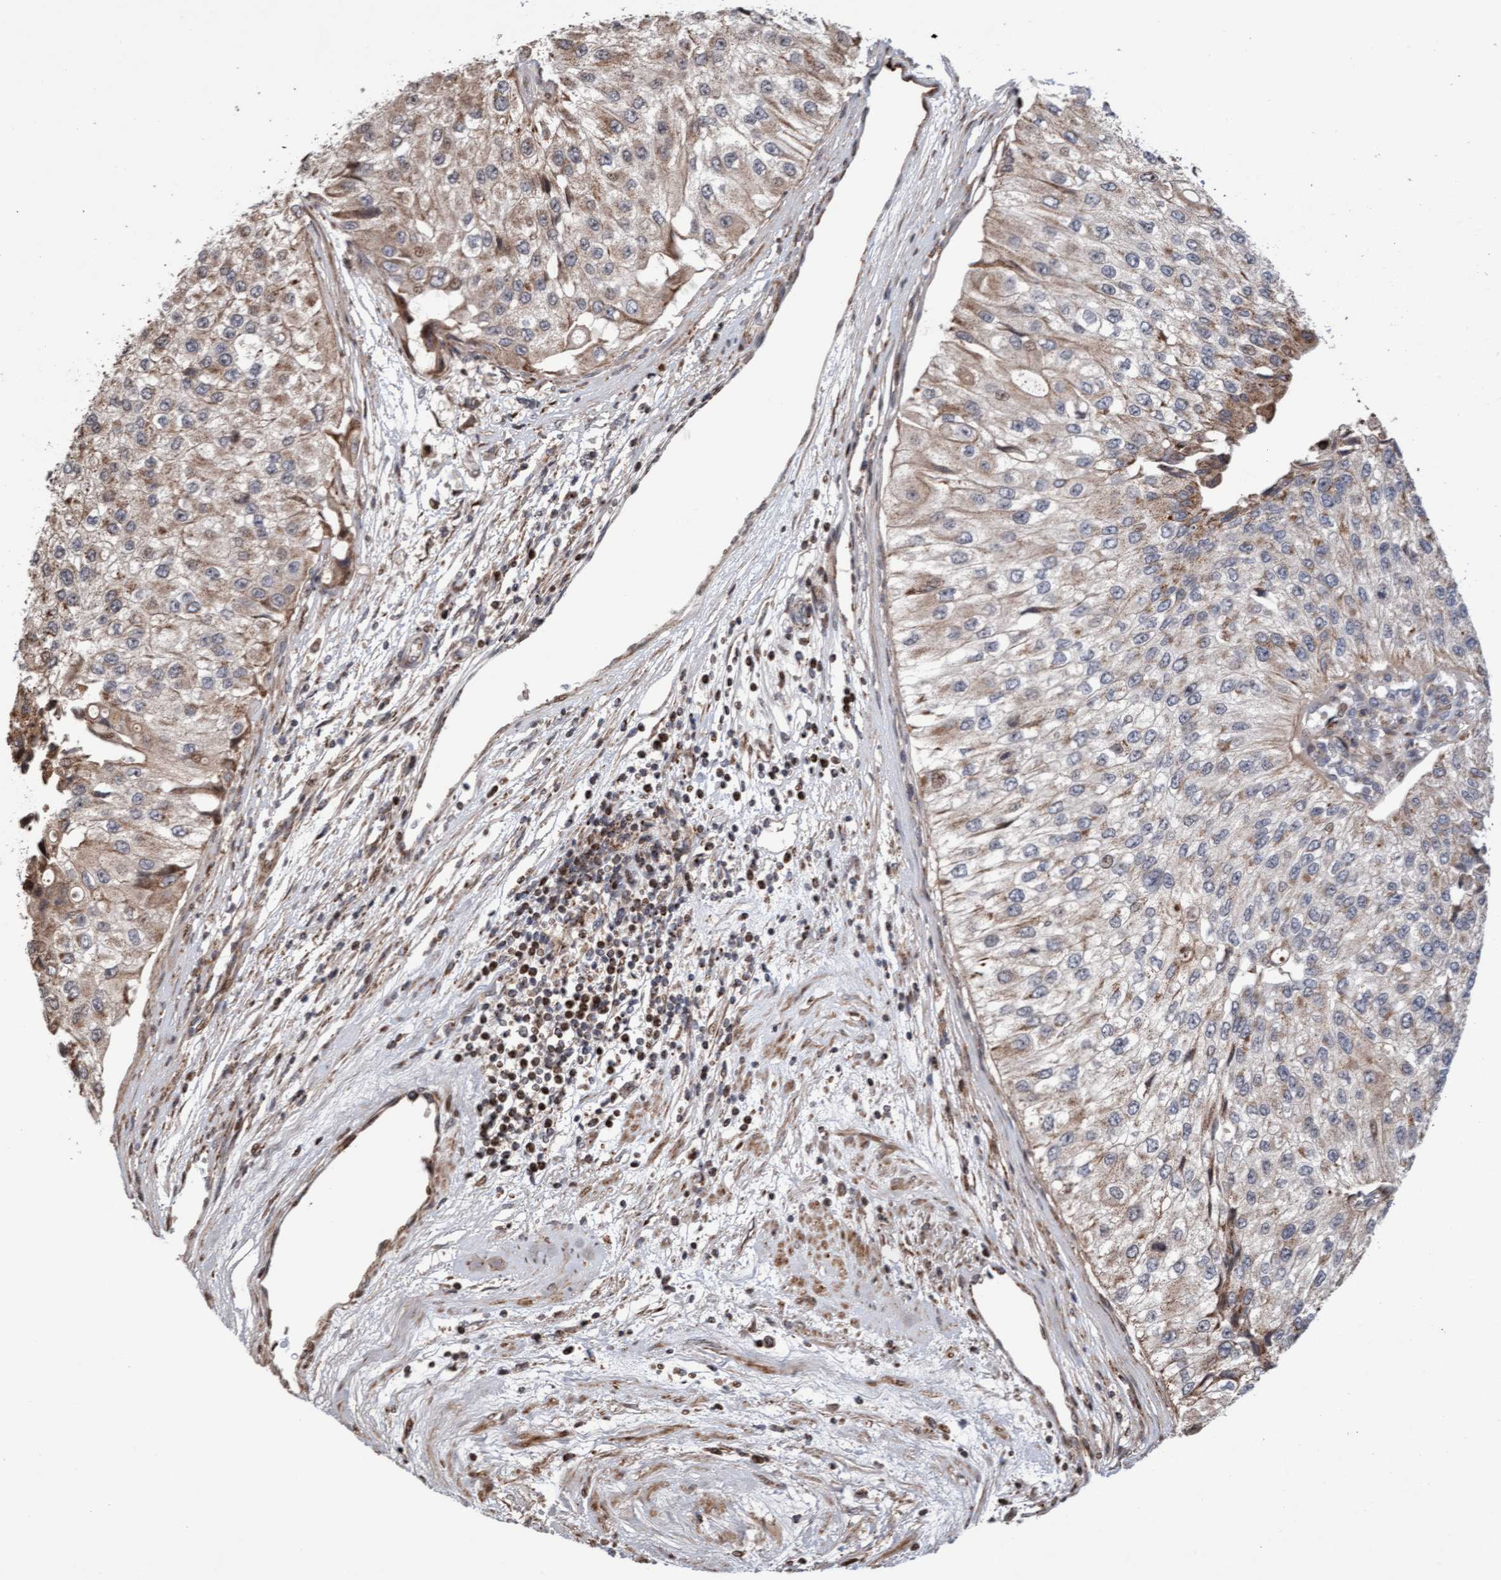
{"staining": {"intensity": "weak", "quantity": "25%-75%", "location": "cytoplasmic/membranous"}, "tissue": "urothelial cancer", "cell_type": "Tumor cells", "image_type": "cancer", "snomed": [{"axis": "morphology", "description": "Urothelial carcinoma, High grade"}, {"axis": "topography", "description": "Kidney"}, {"axis": "topography", "description": "Urinary bladder"}], "caption": "A micrograph of human urothelial carcinoma (high-grade) stained for a protein reveals weak cytoplasmic/membranous brown staining in tumor cells. (IHC, brightfield microscopy, high magnification).", "gene": "PECR", "patient": {"sex": "male", "age": 77}}